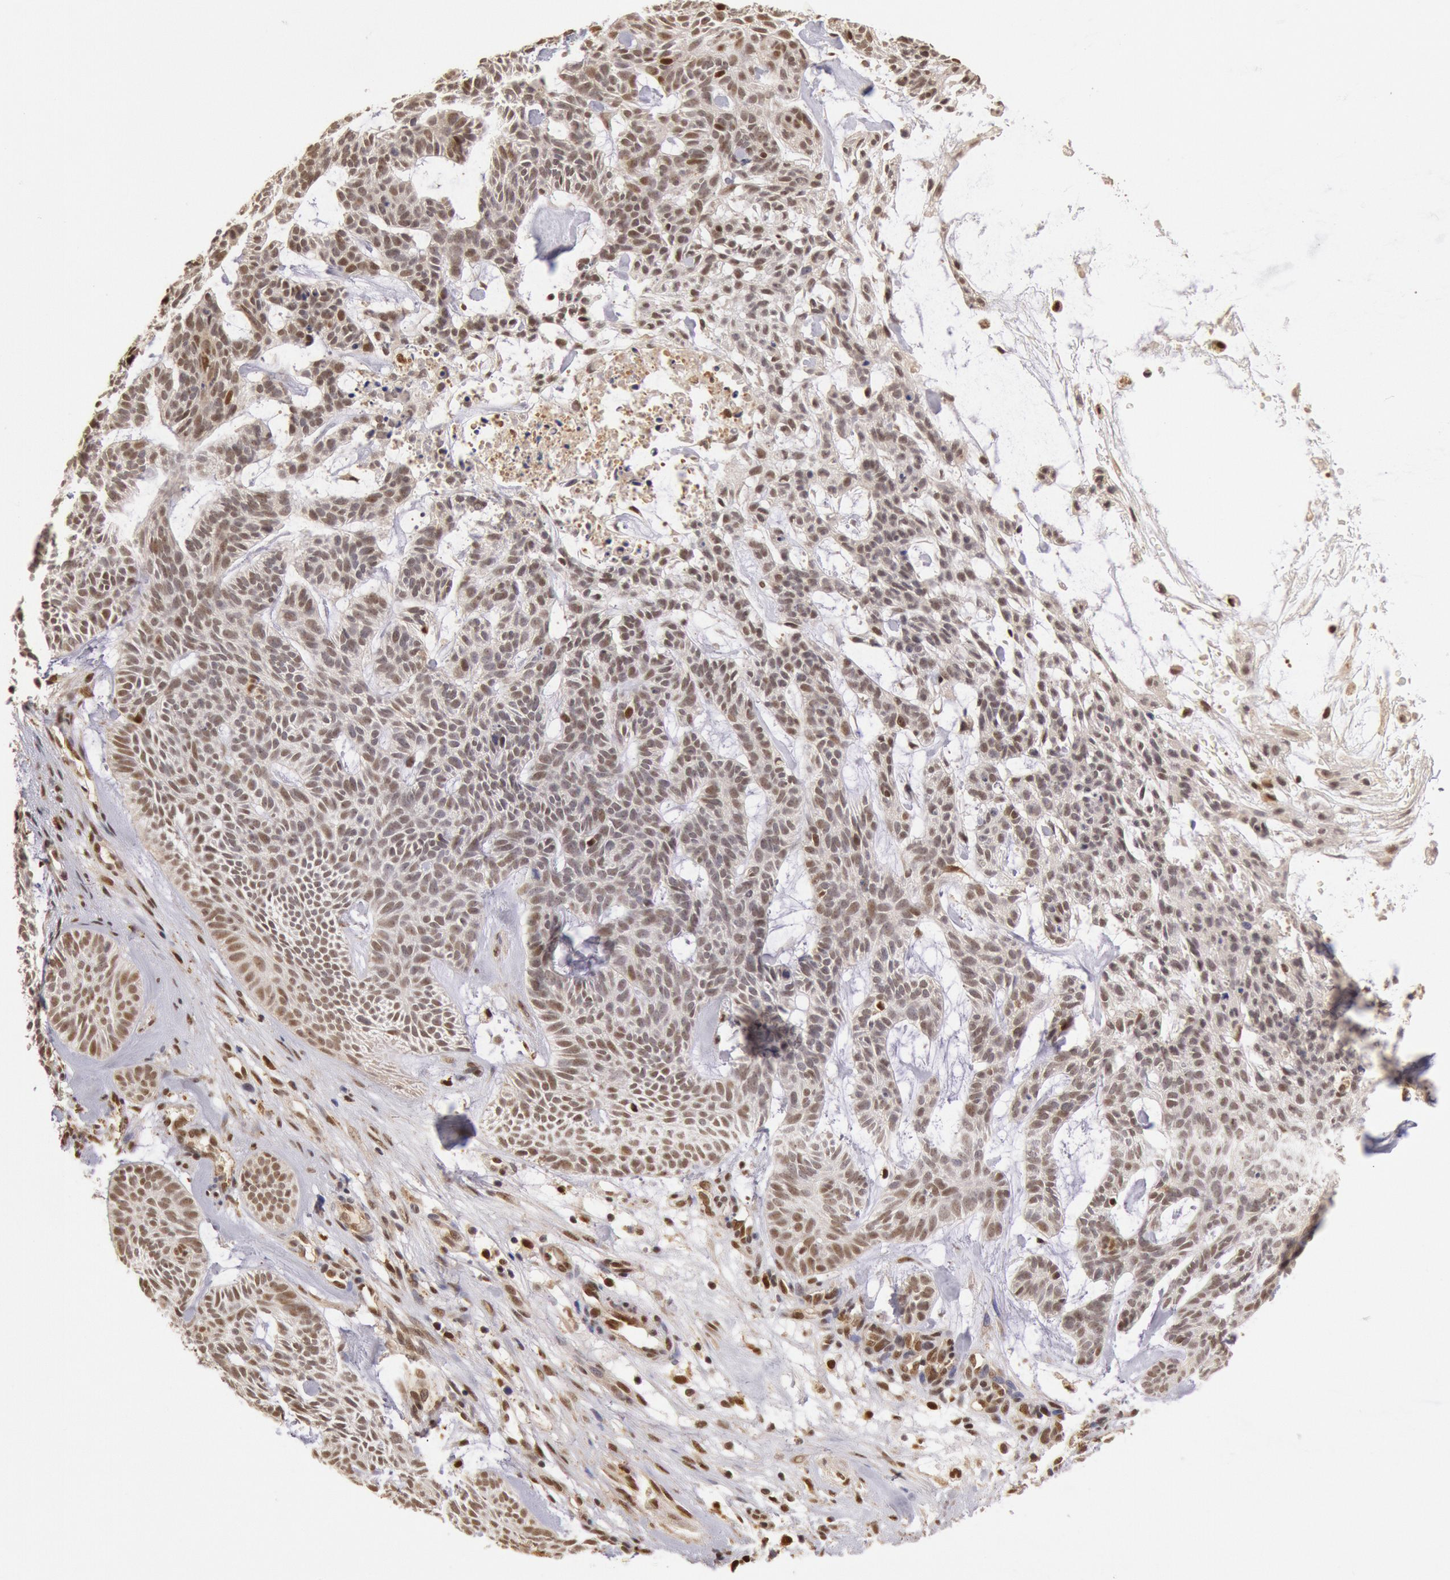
{"staining": {"intensity": "weak", "quantity": "25%-75%", "location": "nuclear"}, "tissue": "skin cancer", "cell_type": "Tumor cells", "image_type": "cancer", "snomed": [{"axis": "morphology", "description": "Basal cell carcinoma"}, {"axis": "topography", "description": "Skin"}], "caption": "A low amount of weak nuclear expression is appreciated in approximately 25%-75% of tumor cells in basal cell carcinoma (skin) tissue.", "gene": "LIG4", "patient": {"sex": "male", "age": 75}}